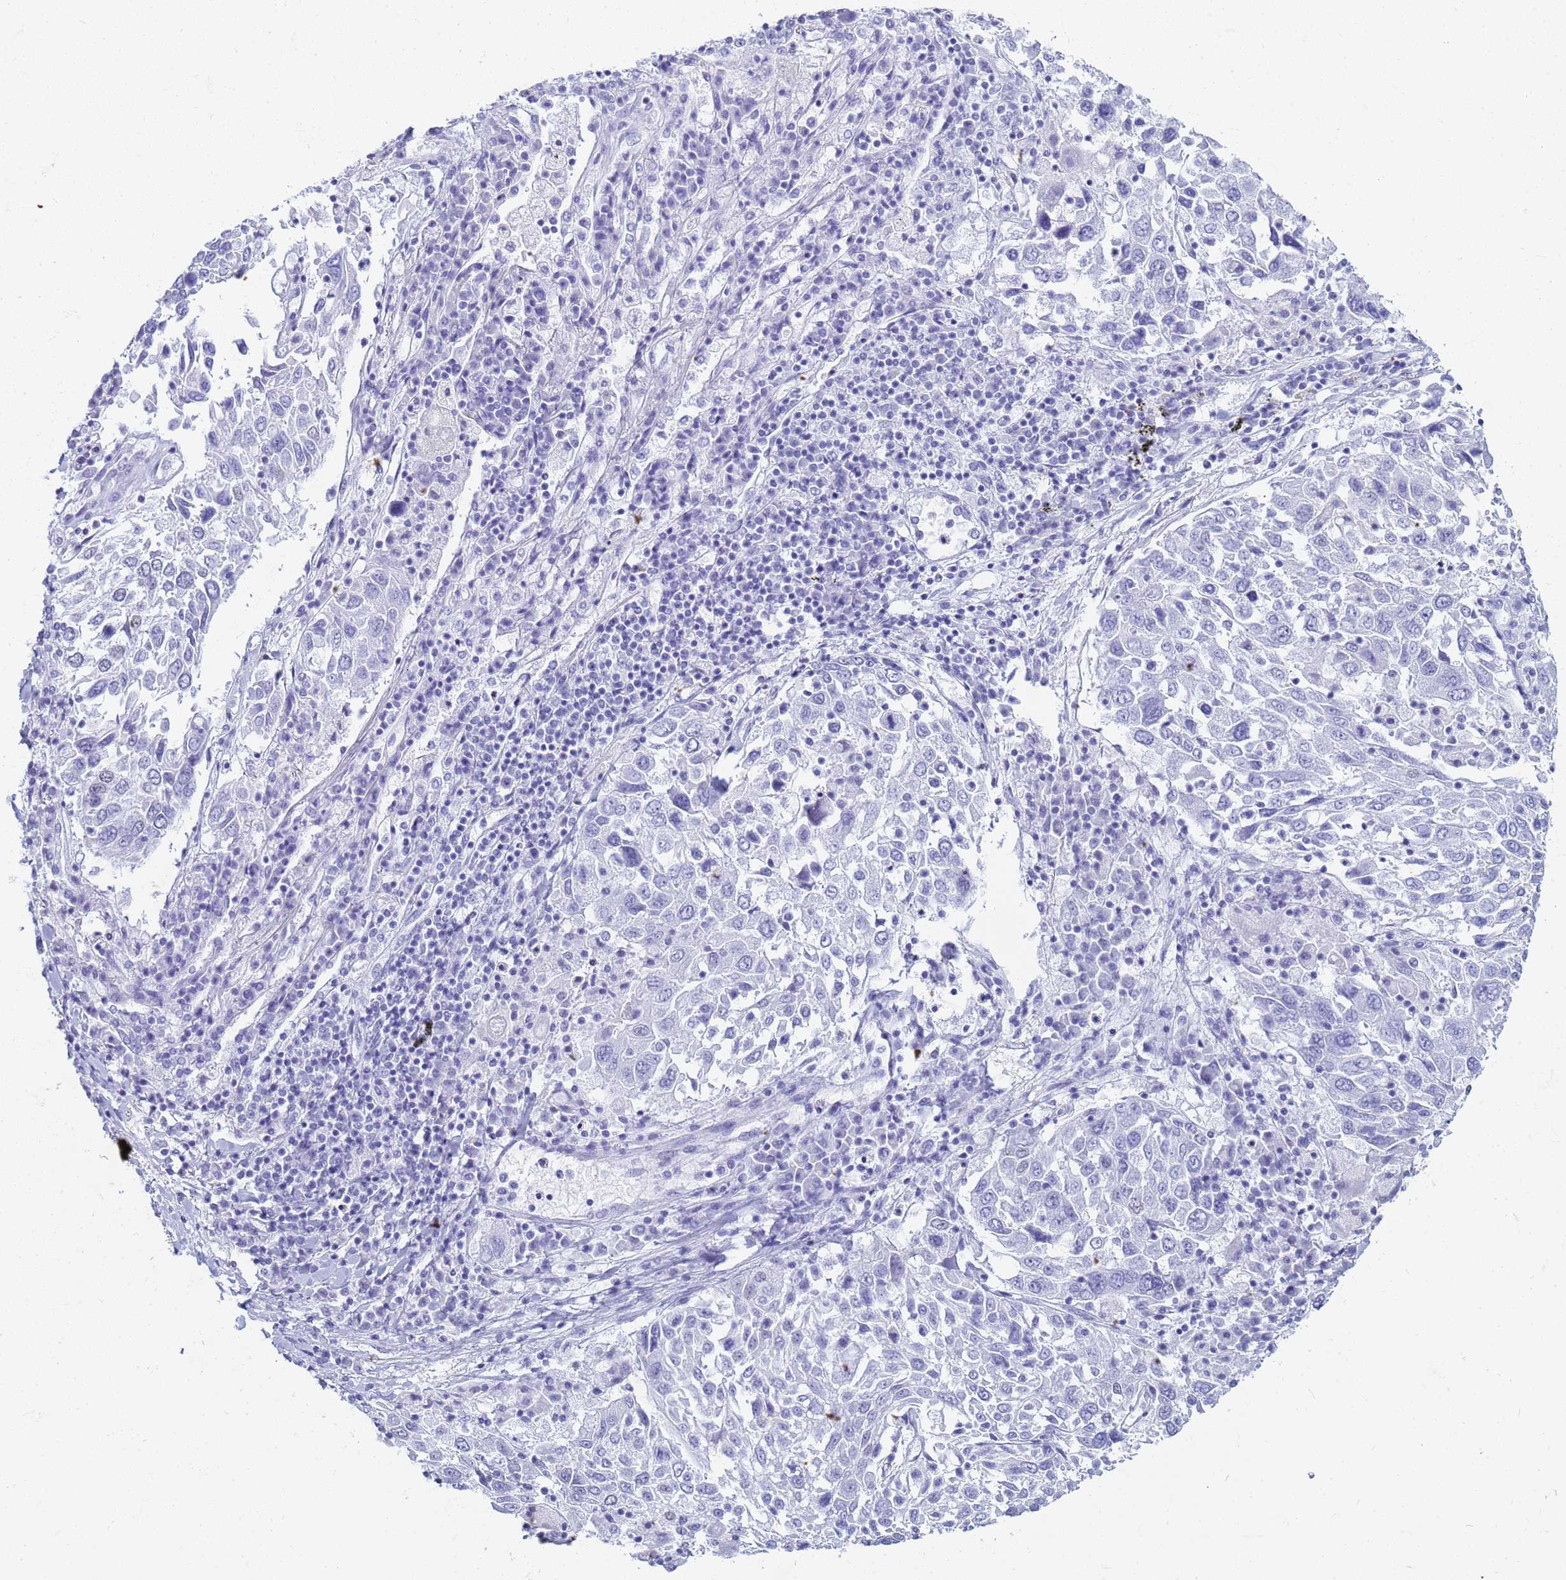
{"staining": {"intensity": "negative", "quantity": "none", "location": "none"}, "tissue": "lung cancer", "cell_type": "Tumor cells", "image_type": "cancer", "snomed": [{"axis": "morphology", "description": "Squamous cell carcinoma, NOS"}, {"axis": "topography", "description": "Lung"}], "caption": "An image of human squamous cell carcinoma (lung) is negative for staining in tumor cells.", "gene": "SLC7A9", "patient": {"sex": "male", "age": 65}}